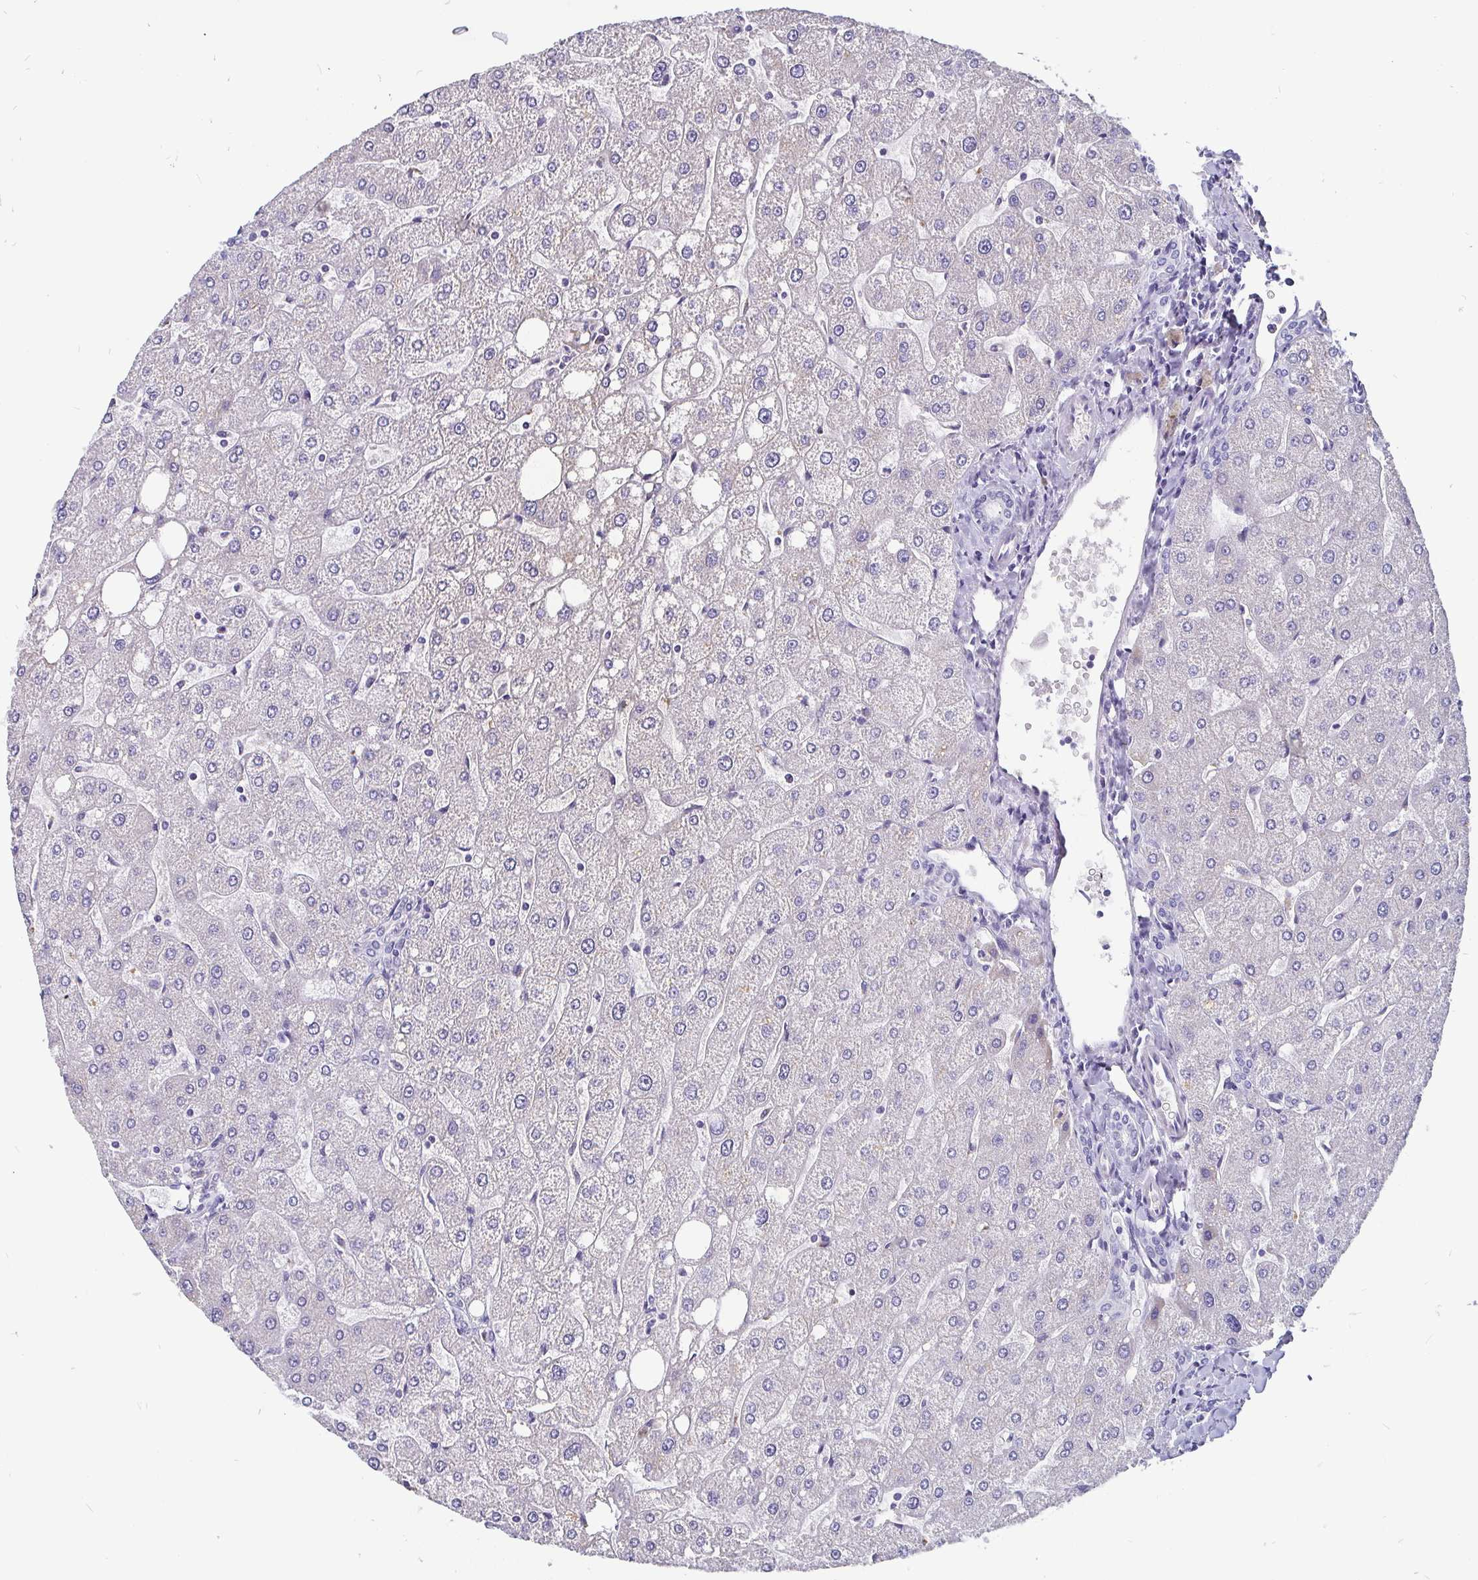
{"staining": {"intensity": "negative", "quantity": "none", "location": "none"}, "tissue": "liver", "cell_type": "Cholangiocytes", "image_type": "normal", "snomed": [{"axis": "morphology", "description": "Normal tissue, NOS"}, {"axis": "topography", "description": "Liver"}], "caption": "Human liver stained for a protein using immunohistochemistry exhibits no positivity in cholangiocytes.", "gene": "ADAMTS6", "patient": {"sex": "male", "age": 67}}